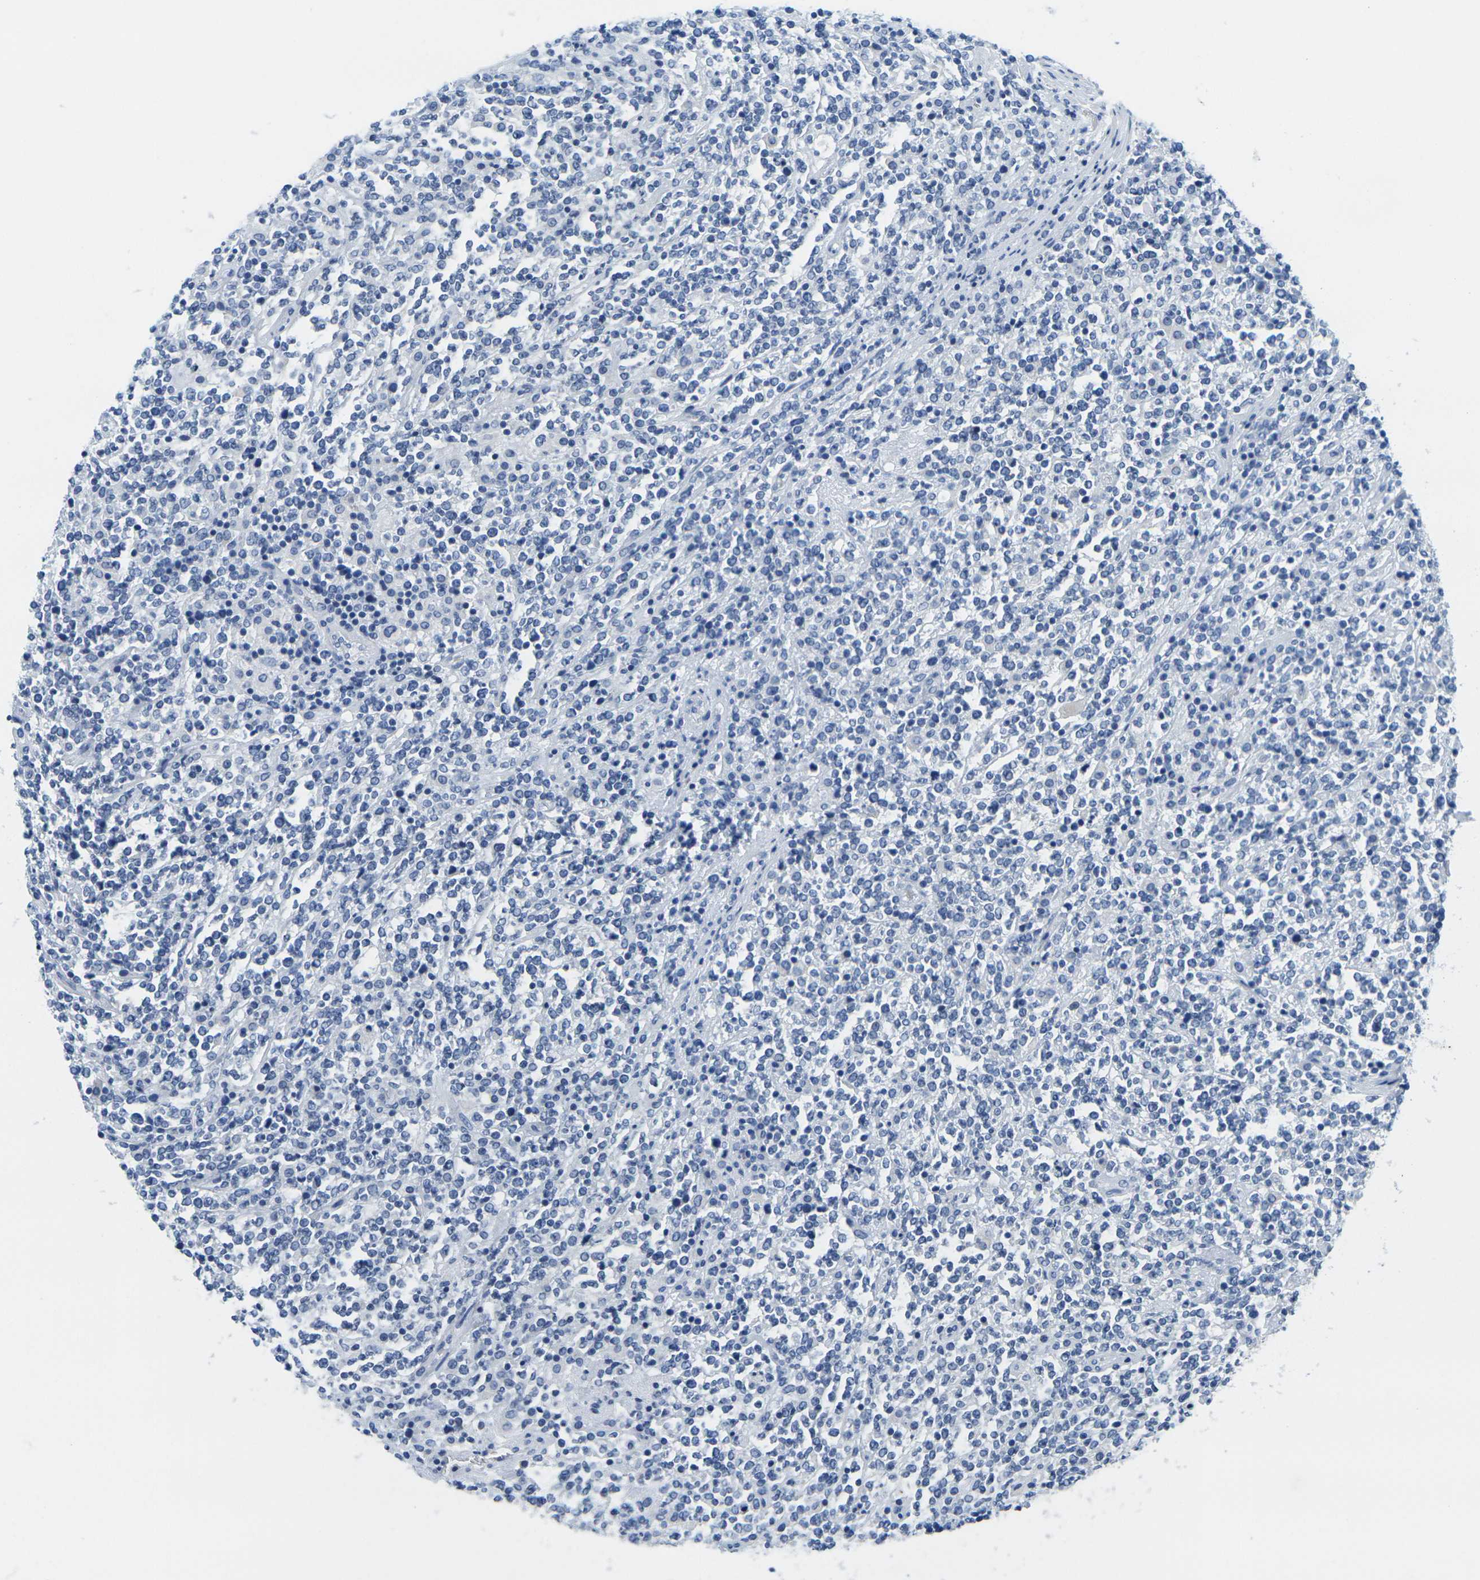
{"staining": {"intensity": "negative", "quantity": "none", "location": "none"}, "tissue": "lymphoma", "cell_type": "Tumor cells", "image_type": "cancer", "snomed": [{"axis": "morphology", "description": "Malignant lymphoma, non-Hodgkin's type, High grade"}, {"axis": "topography", "description": "Soft tissue"}], "caption": "A histopathology image of human malignant lymphoma, non-Hodgkin's type (high-grade) is negative for staining in tumor cells.", "gene": "FAM3D", "patient": {"sex": "male", "age": 18}}